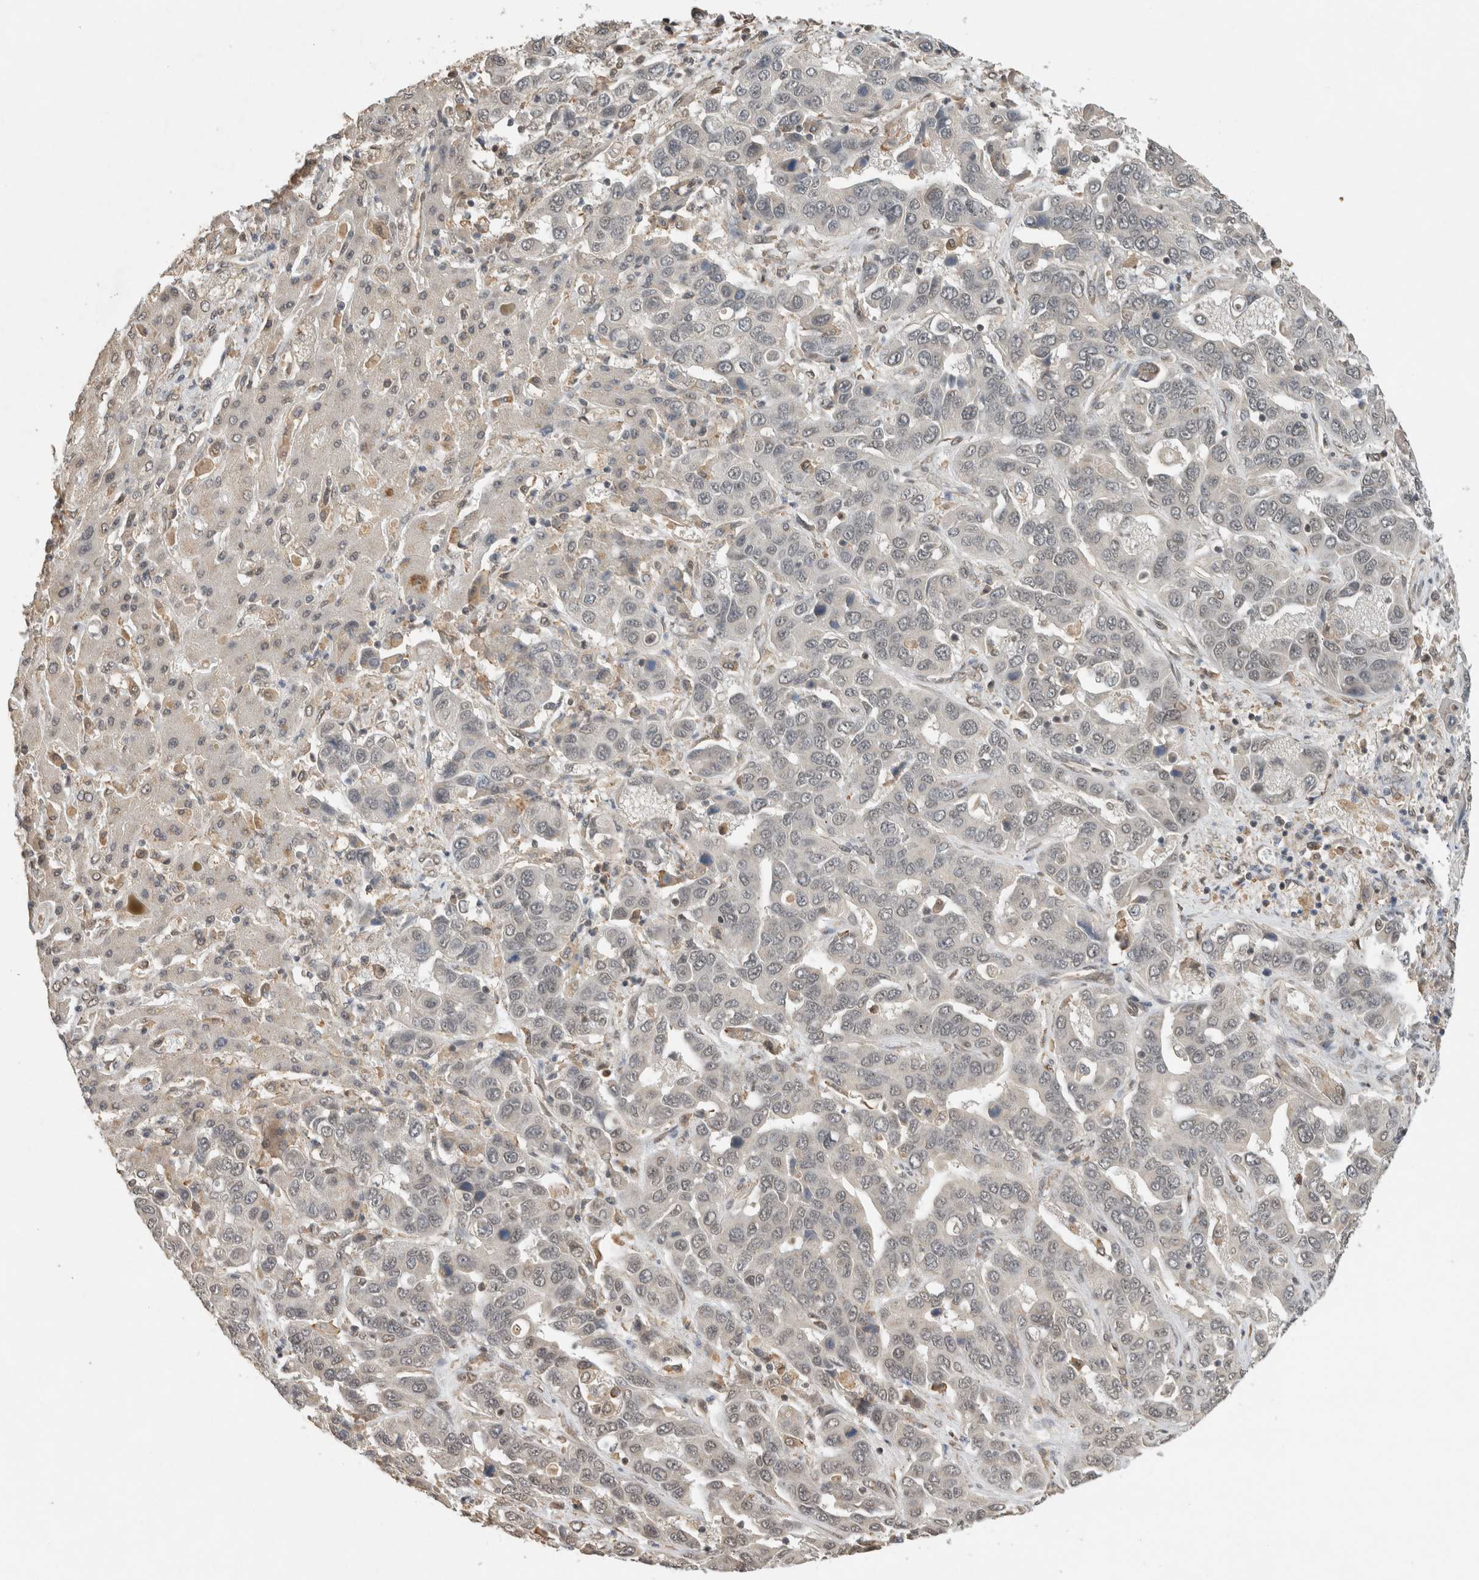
{"staining": {"intensity": "weak", "quantity": "<25%", "location": "nuclear"}, "tissue": "liver cancer", "cell_type": "Tumor cells", "image_type": "cancer", "snomed": [{"axis": "morphology", "description": "Cholangiocarcinoma"}, {"axis": "topography", "description": "Liver"}], "caption": "DAB (3,3'-diaminobenzidine) immunohistochemical staining of liver cancer shows no significant expression in tumor cells.", "gene": "C1orf21", "patient": {"sex": "female", "age": 52}}